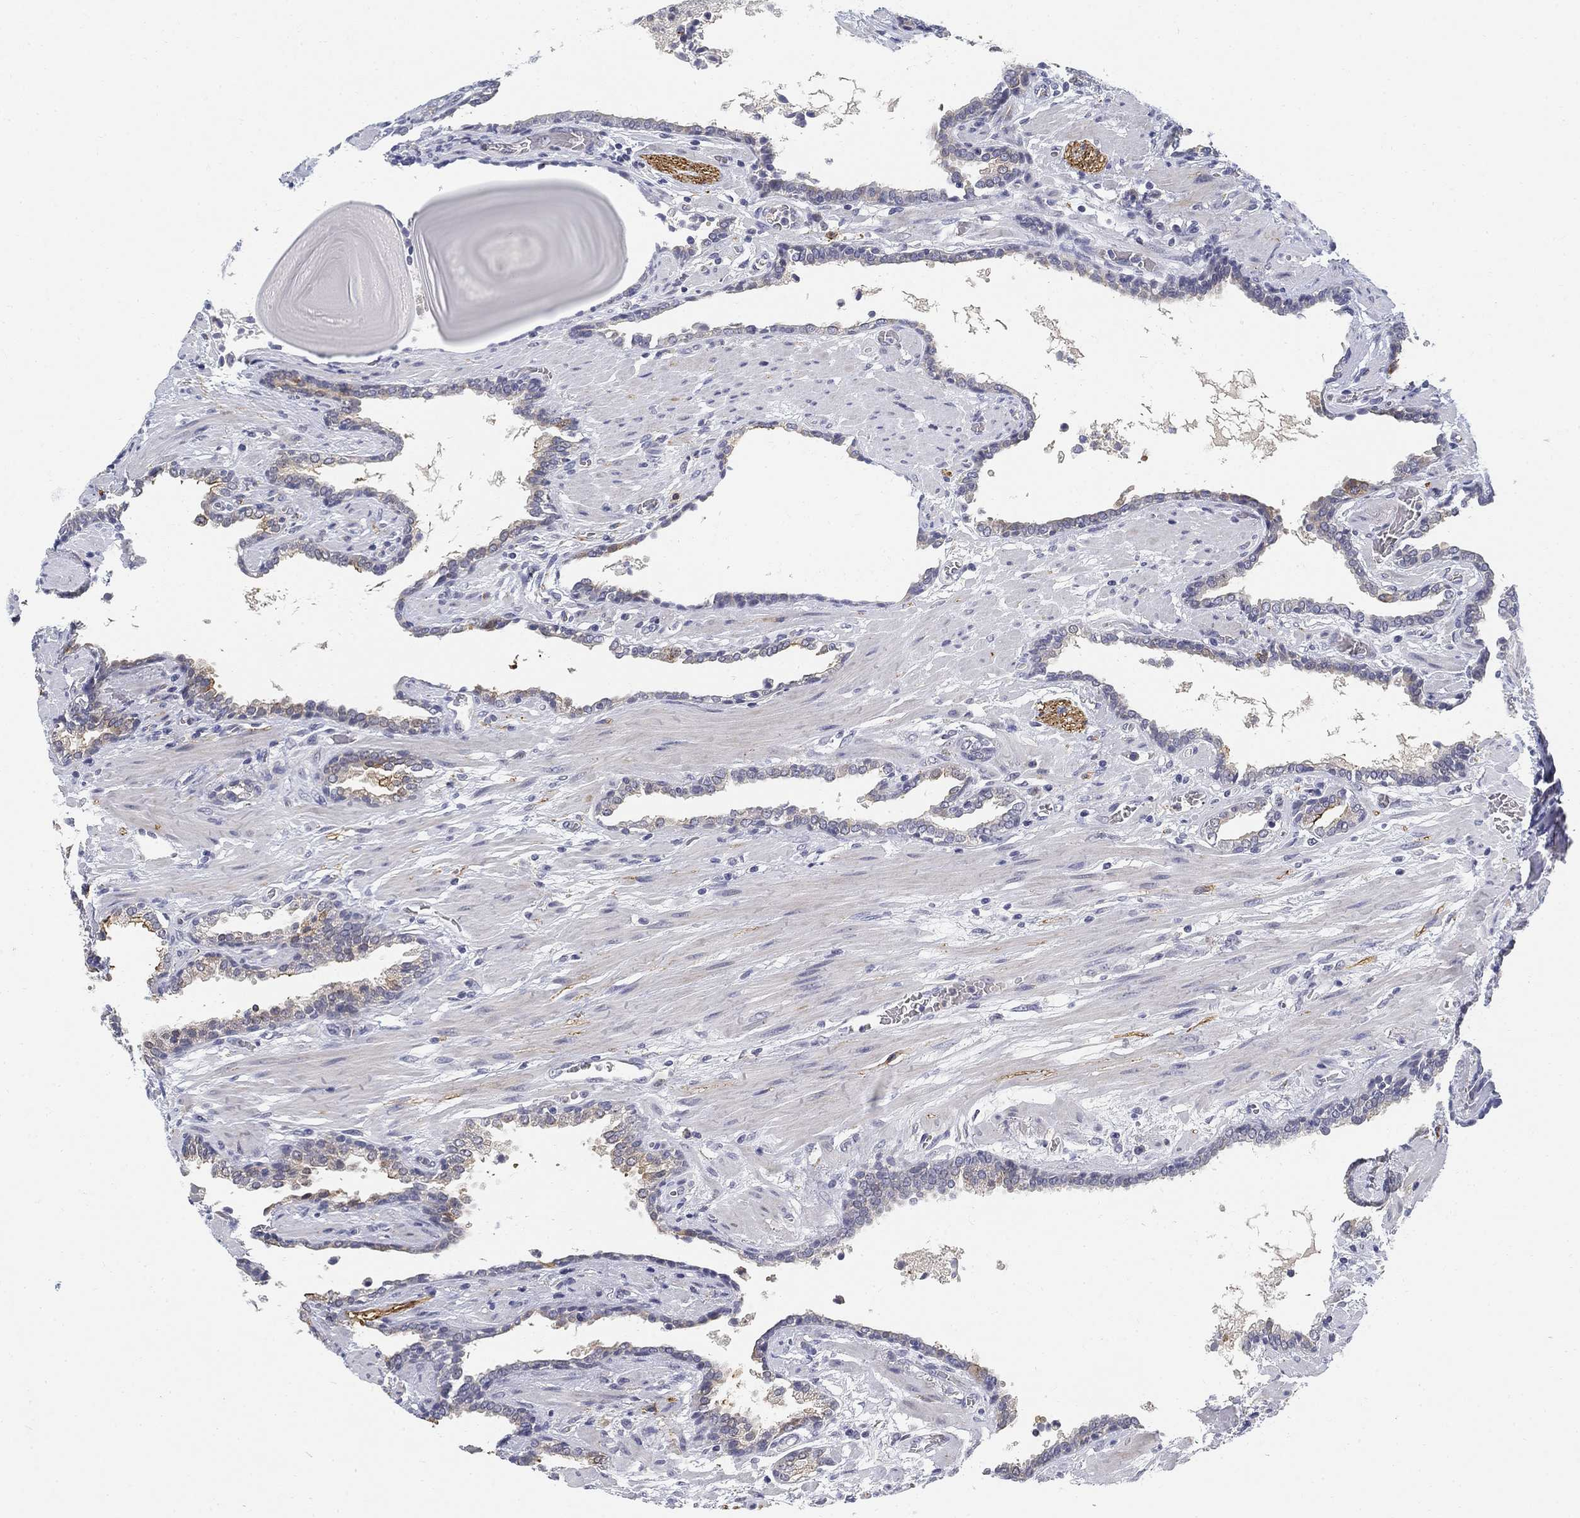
{"staining": {"intensity": "negative", "quantity": "none", "location": "none"}, "tissue": "prostate cancer", "cell_type": "Tumor cells", "image_type": "cancer", "snomed": [{"axis": "morphology", "description": "Adenocarcinoma, Low grade"}, {"axis": "topography", "description": "Prostate"}], "caption": "An image of prostate low-grade adenocarcinoma stained for a protein shows no brown staining in tumor cells.", "gene": "SLC2A5", "patient": {"sex": "male", "age": 69}}